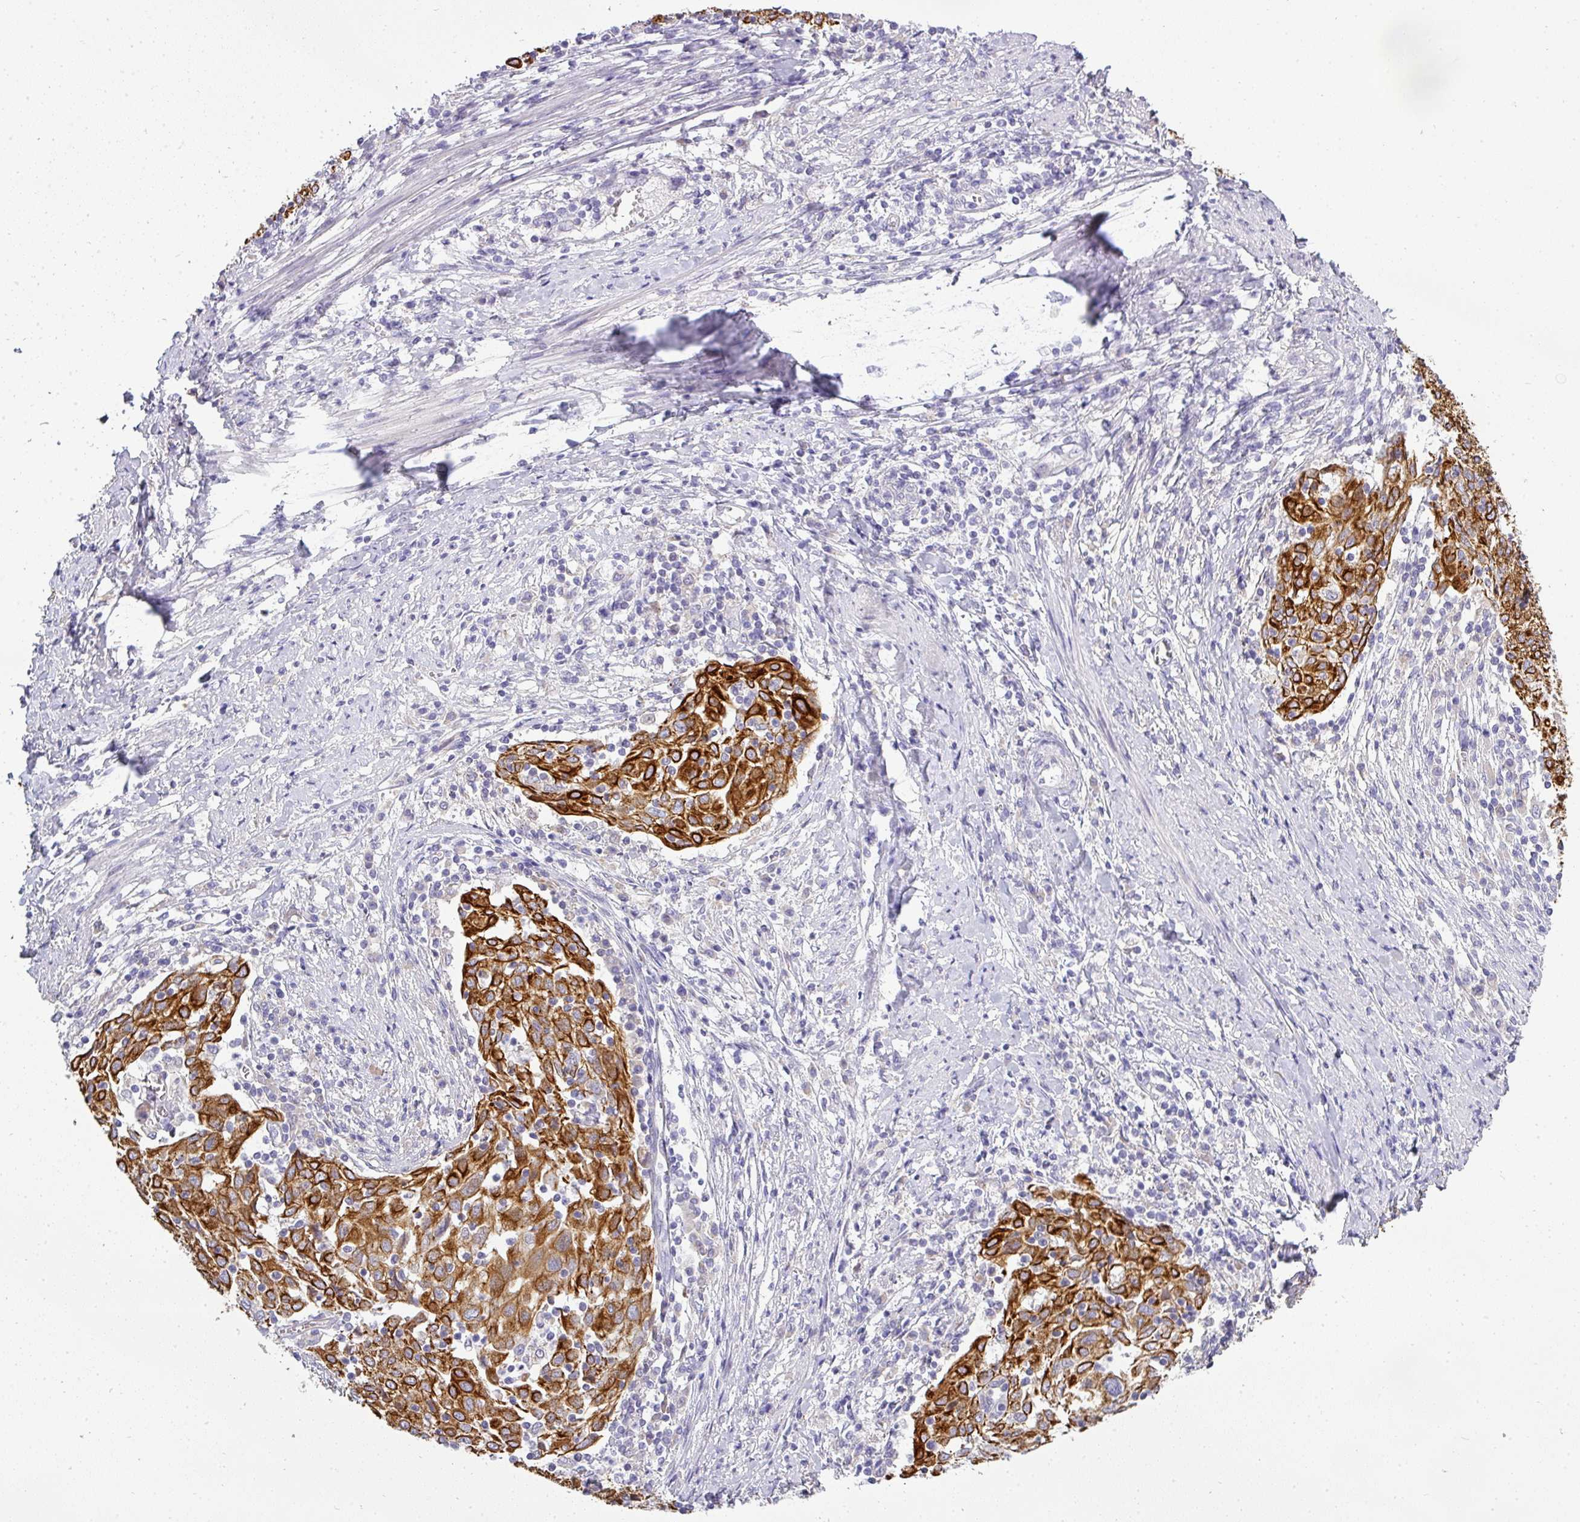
{"staining": {"intensity": "strong", "quantity": ">75%", "location": "cytoplasmic/membranous"}, "tissue": "cervical cancer", "cell_type": "Tumor cells", "image_type": "cancer", "snomed": [{"axis": "morphology", "description": "Squamous cell carcinoma, NOS"}, {"axis": "topography", "description": "Cervix"}], "caption": "IHC micrograph of human cervical squamous cell carcinoma stained for a protein (brown), which exhibits high levels of strong cytoplasmic/membranous expression in about >75% of tumor cells.", "gene": "ASXL3", "patient": {"sex": "female", "age": 52}}